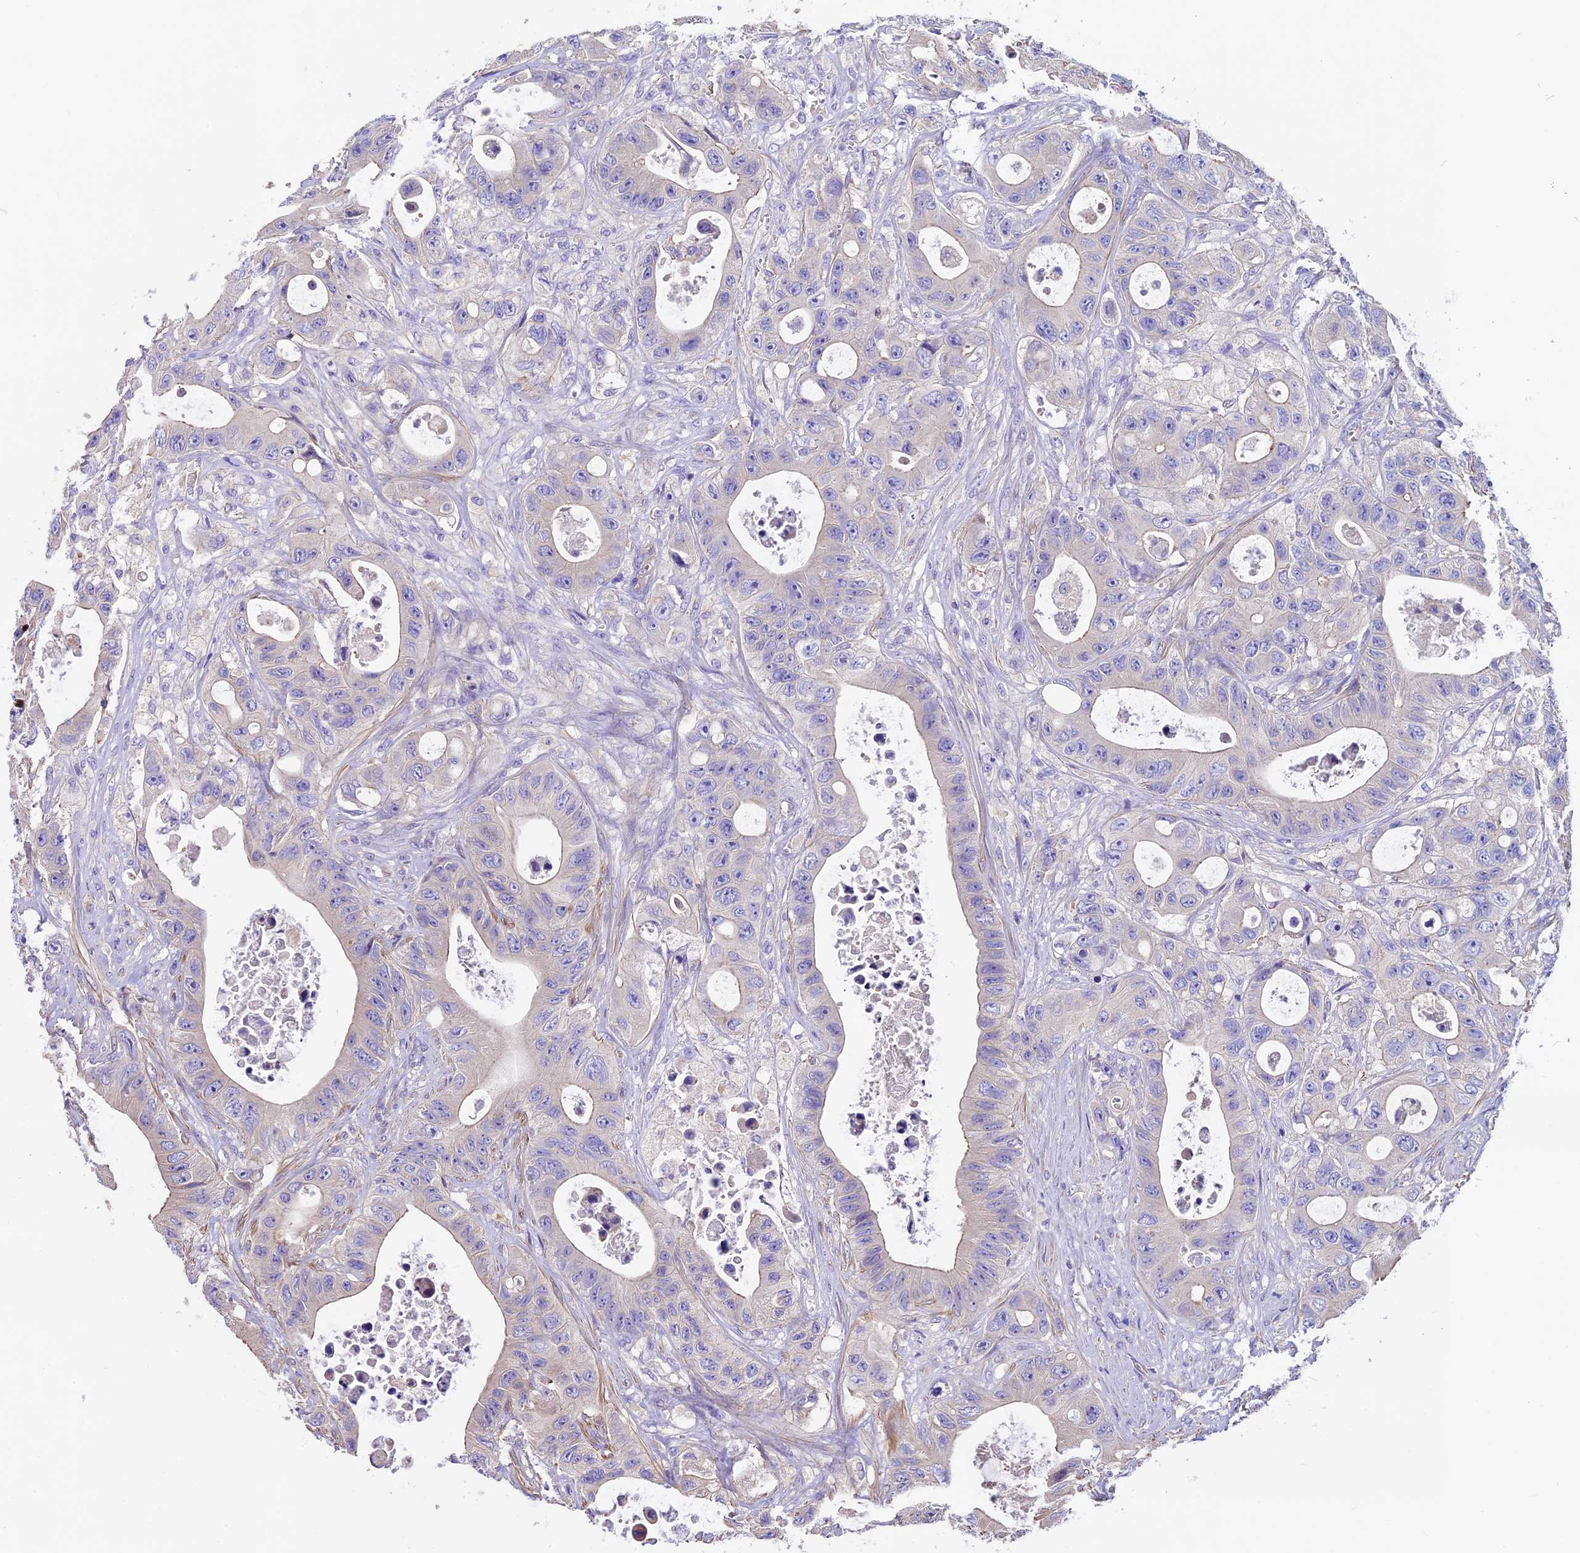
{"staining": {"intensity": "negative", "quantity": "none", "location": "none"}, "tissue": "colorectal cancer", "cell_type": "Tumor cells", "image_type": "cancer", "snomed": [{"axis": "morphology", "description": "Adenocarcinoma, NOS"}, {"axis": "topography", "description": "Colon"}], "caption": "DAB immunohistochemical staining of colorectal cancer (adenocarcinoma) displays no significant staining in tumor cells. (DAB immunohistochemistry, high magnification).", "gene": "ANO3", "patient": {"sex": "female", "age": 46}}